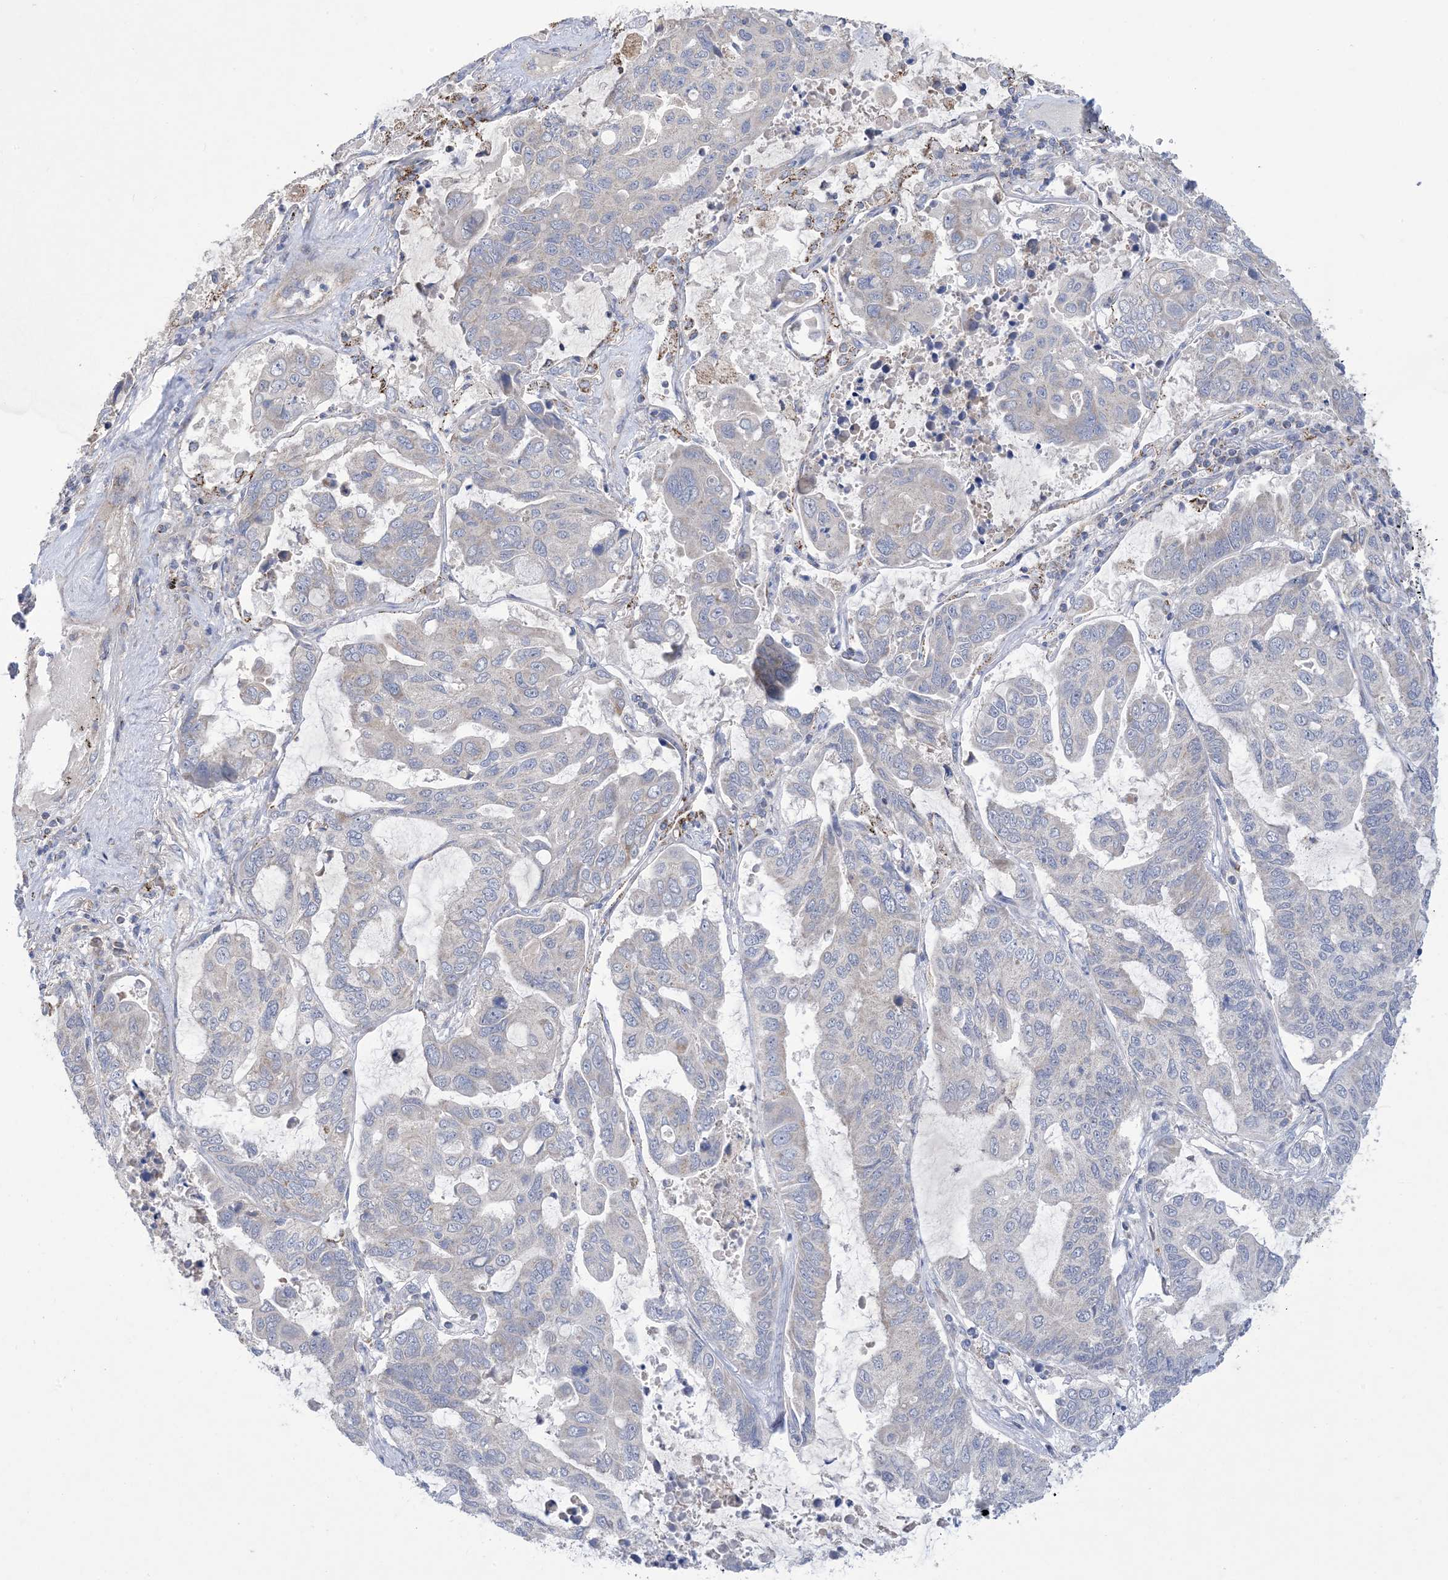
{"staining": {"intensity": "negative", "quantity": "none", "location": "none"}, "tissue": "lung cancer", "cell_type": "Tumor cells", "image_type": "cancer", "snomed": [{"axis": "morphology", "description": "Adenocarcinoma, NOS"}, {"axis": "topography", "description": "Lung"}], "caption": "This is an immunohistochemistry photomicrograph of human lung cancer (adenocarcinoma). There is no positivity in tumor cells.", "gene": "CLEC16A", "patient": {"sex": "male", "age": 64}}